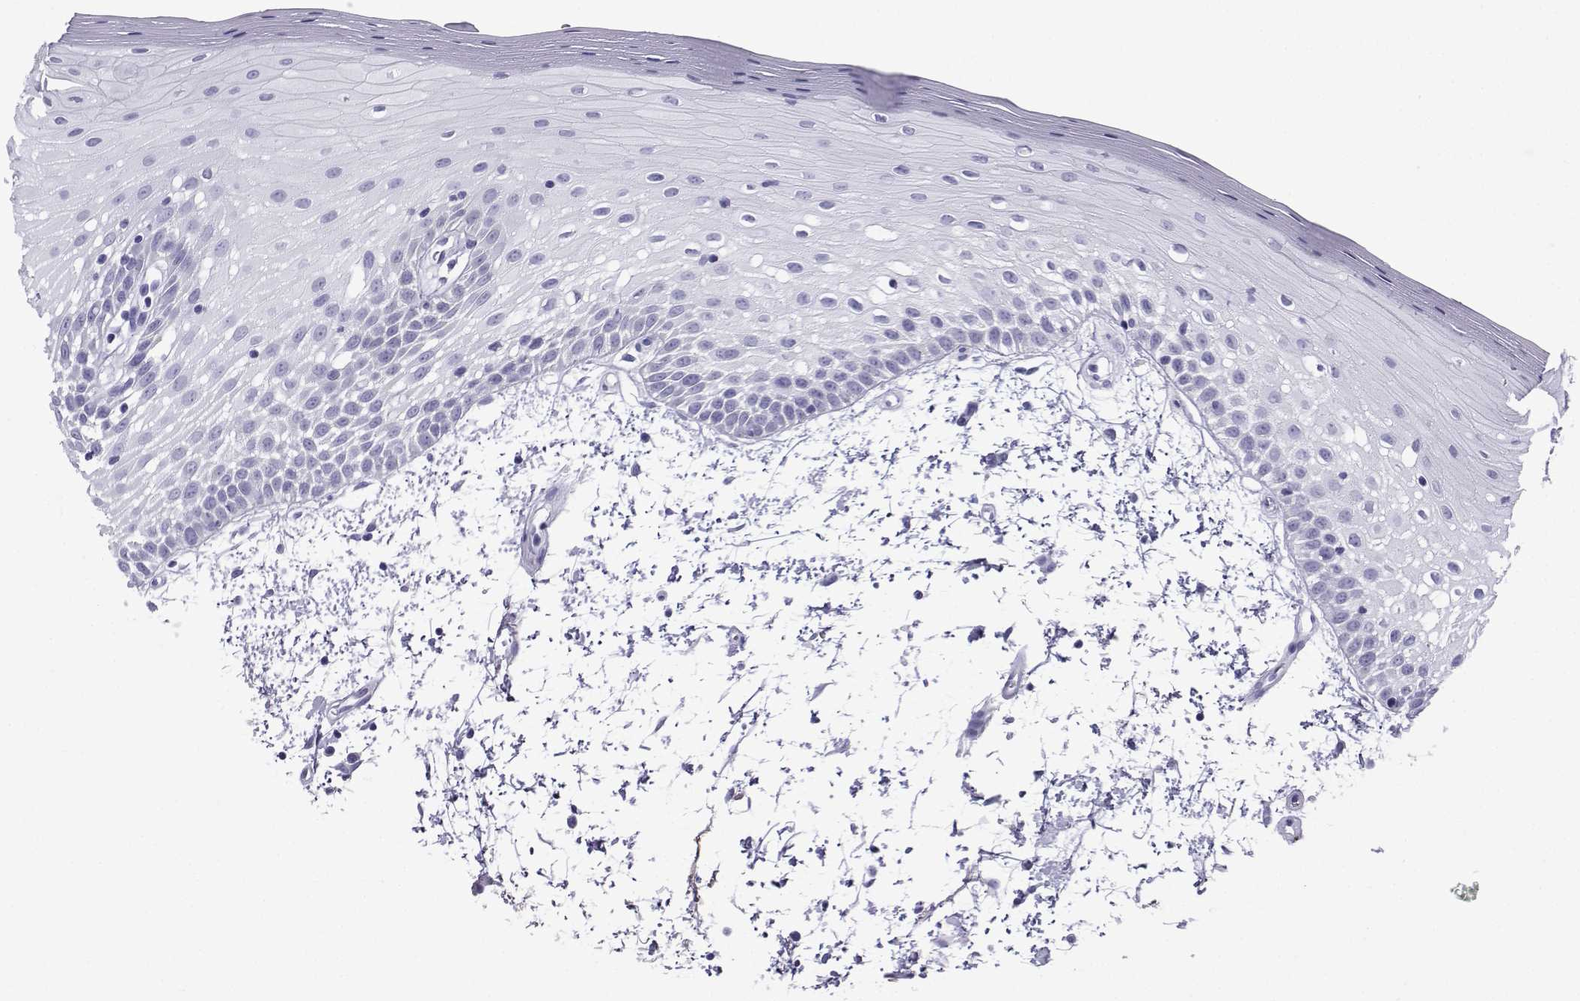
{"staining": {"intensity": "negative", "quantity": "none", "location": "none"}, "tissue": "oral mucosa", "cell_type": "Squamous epithelial cells", "image_type": "normal", "snomed": [{"axis": "morphology", "description": "Normal tissue, NOS"}, {"axis": "morphology", "description": "Squamous cell carcinoma, NOS"}, {"axis": "topography", "description": "Oral tissue"}, {"axis": "topography", "description": "Head-Neck"}], "caption": "This histopathology image is of unremarkable oral mucosa stained with immunohistochemistry to label a protein in brown with the nuclei are counter-stained blue. There is no positivity in squamous epithelial cells. The staining was performed using DAB (3,3'-diaminobenzidine) to visualize the protein expression in brown, while the nuclei were stained in blue with hematoxylin (Magnification: 20x).", "gene": "LORICRIN", "patient": {"sex": "female", "age": 75}}